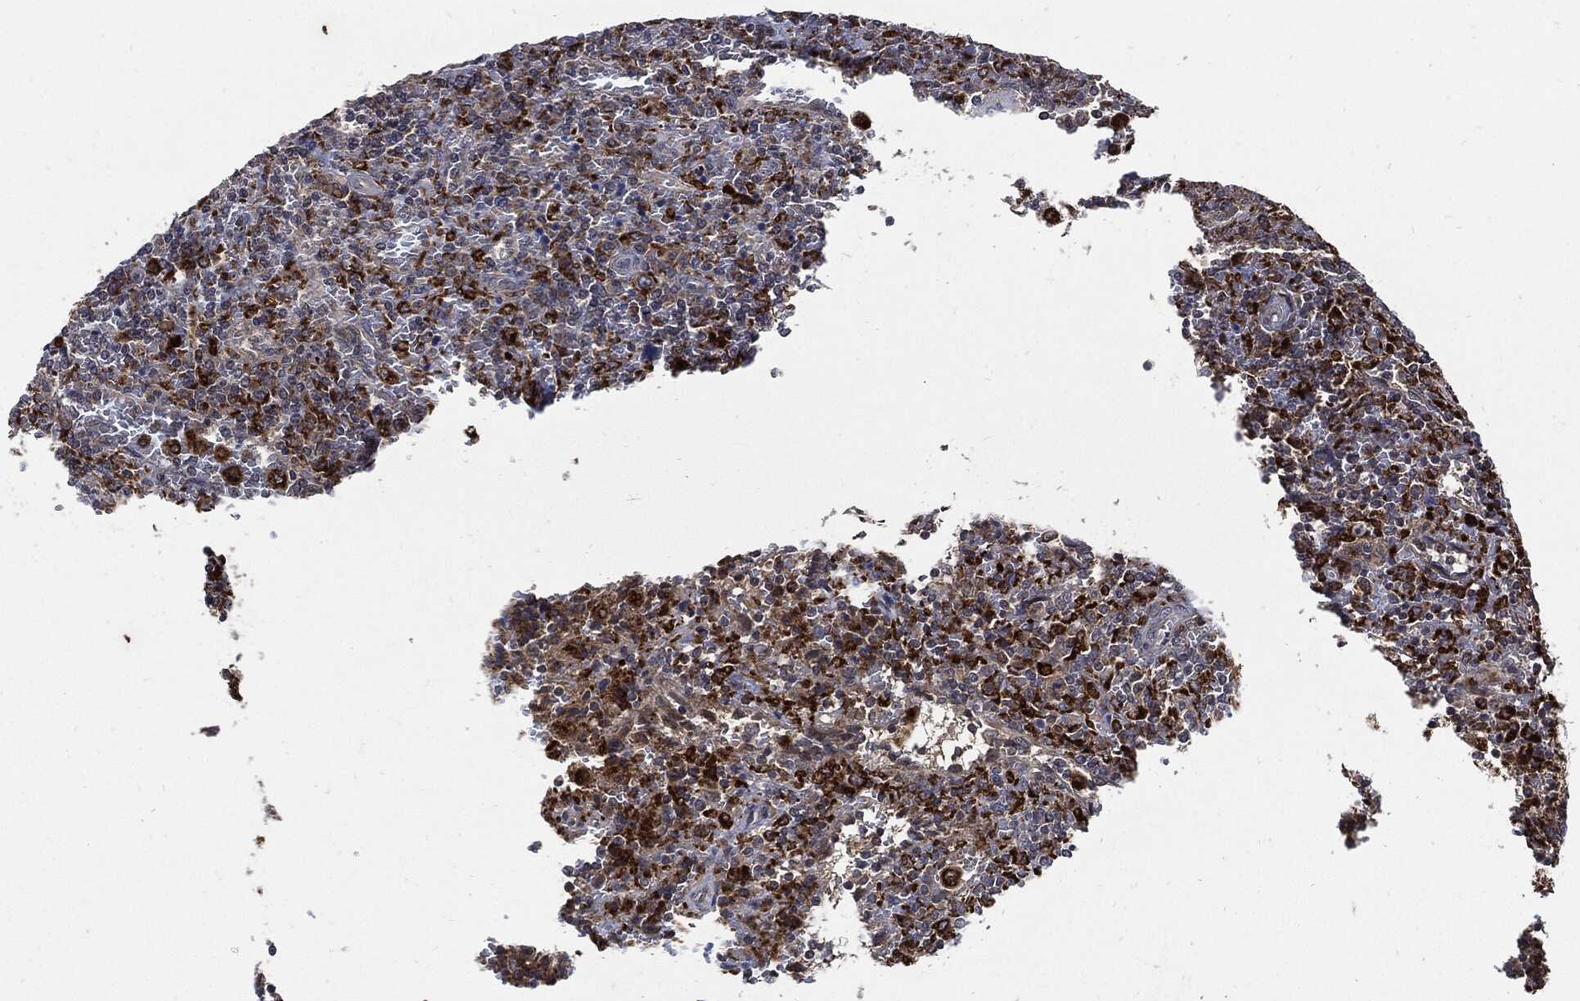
{"staining": {"intensity": "moderate", "quantity": "<25%", "location": "cytoplasmic/membranous"}, "tissue": "lymphoma", "cell_type": "Tumor cells", "image_type": "cancer", "snomed": [{"axis": "morphology", "description": "Malignant lymphoma, non-Hodgkin's type, Low grade"}, {"axis": "topography", "description": "Spleen"}], "caption": "Immunohistochemistry image of neoplastic tissue: human low-grade malignant lymphoma, non-Hodgkin's type stained using immunohistochemistry displays low levels of moderate protein expression localized specifically in the cytoplasmic/membranous of tumor cells, appearing as a cytoplasmic/membranous brown color.", "gene": "SLC31A2", "patient": {"sex": "male", "age": 62}}